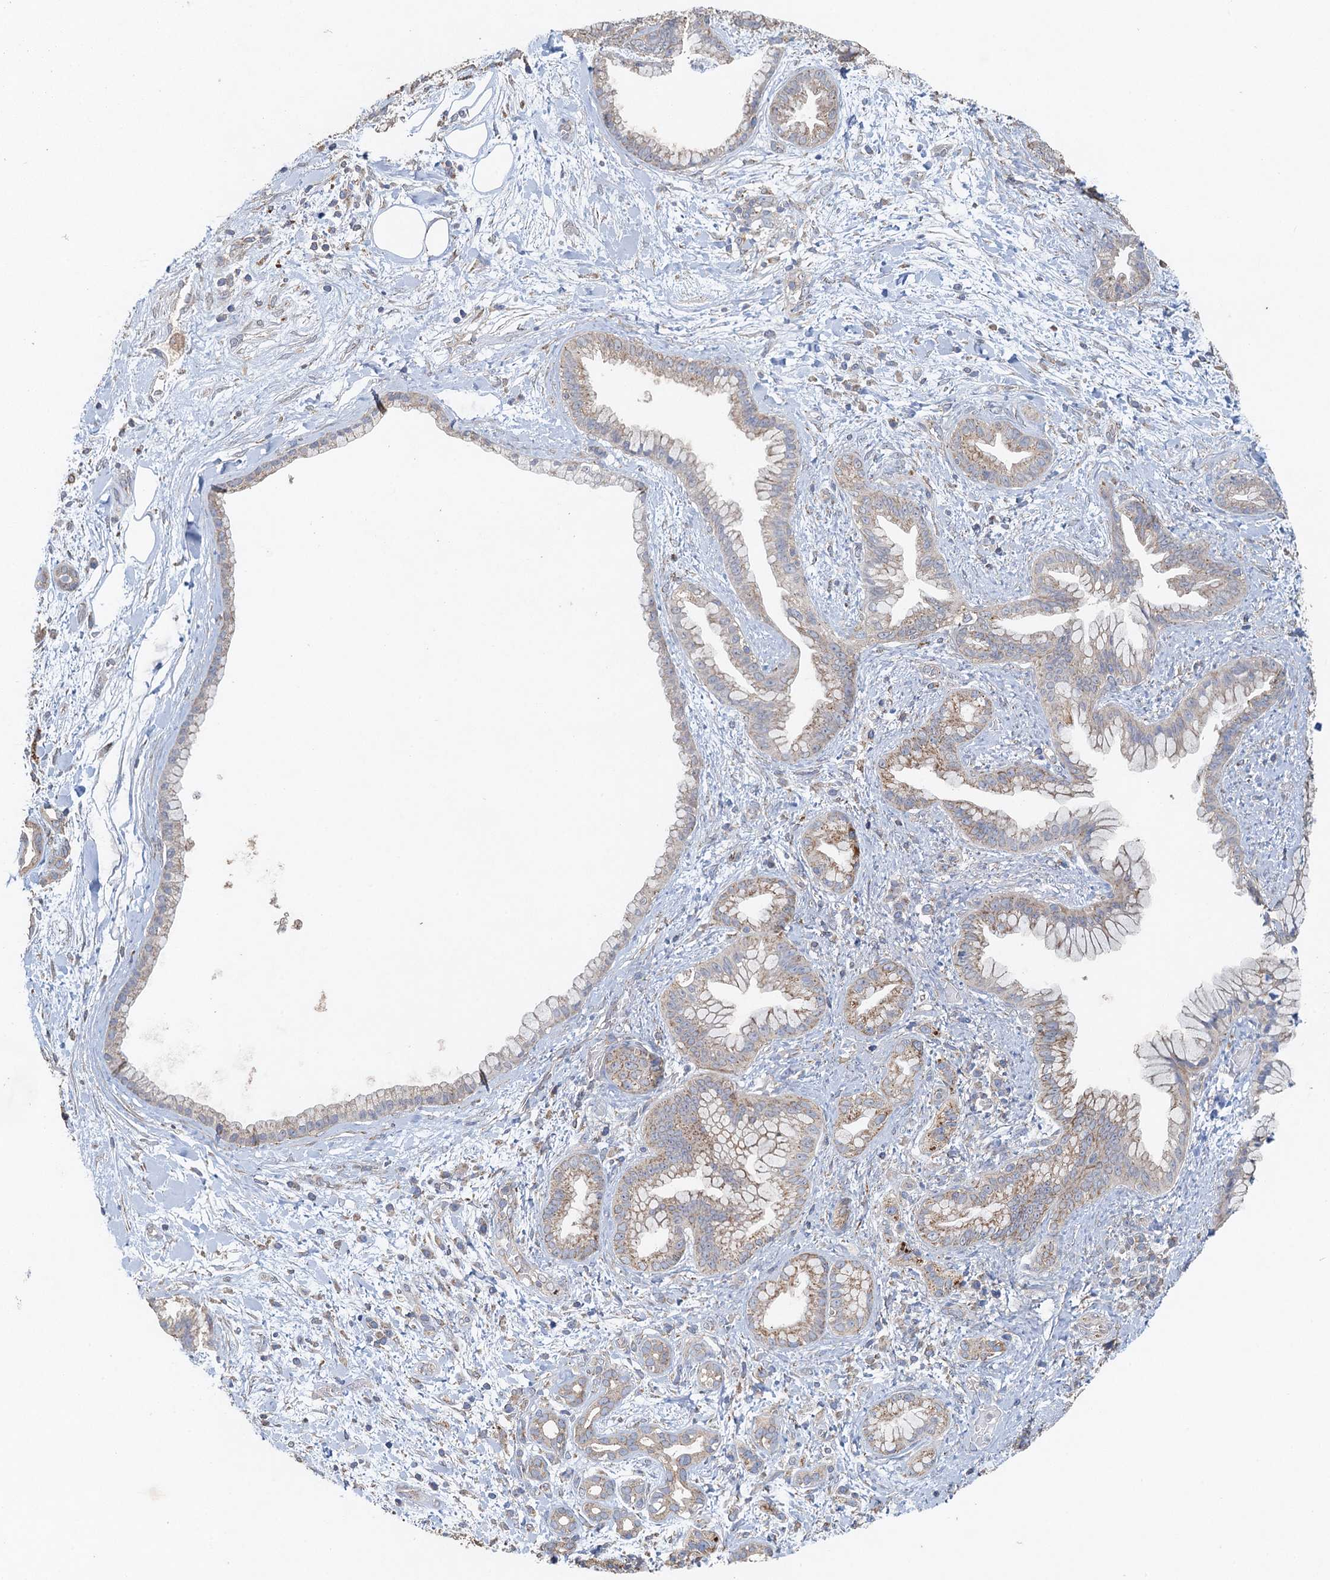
{"staining": {"intensity": "weak", "quantity": "25%-75%", "location": "cytoplasmic/membranous"}, "tissue": "pancreatic cancer", "cell_type": "Tumor cells", "image_type": "cancer", "snomed": [{"axis": "morphology", "description": "Adenocarcinoma, NOS"}, {"axis": "topography", "description": "Pancreas"}], "caption": "IHC photomicrograph of human pancreatic cancer (adenocarcinoma) stained for a protein (brown), which exhibits low levels of weak cytoplasmic/membranous expression in about 25%-75% of tumor cells.", "gene": "BCS1L", "patient": {"sex": "female", "age": 78}}